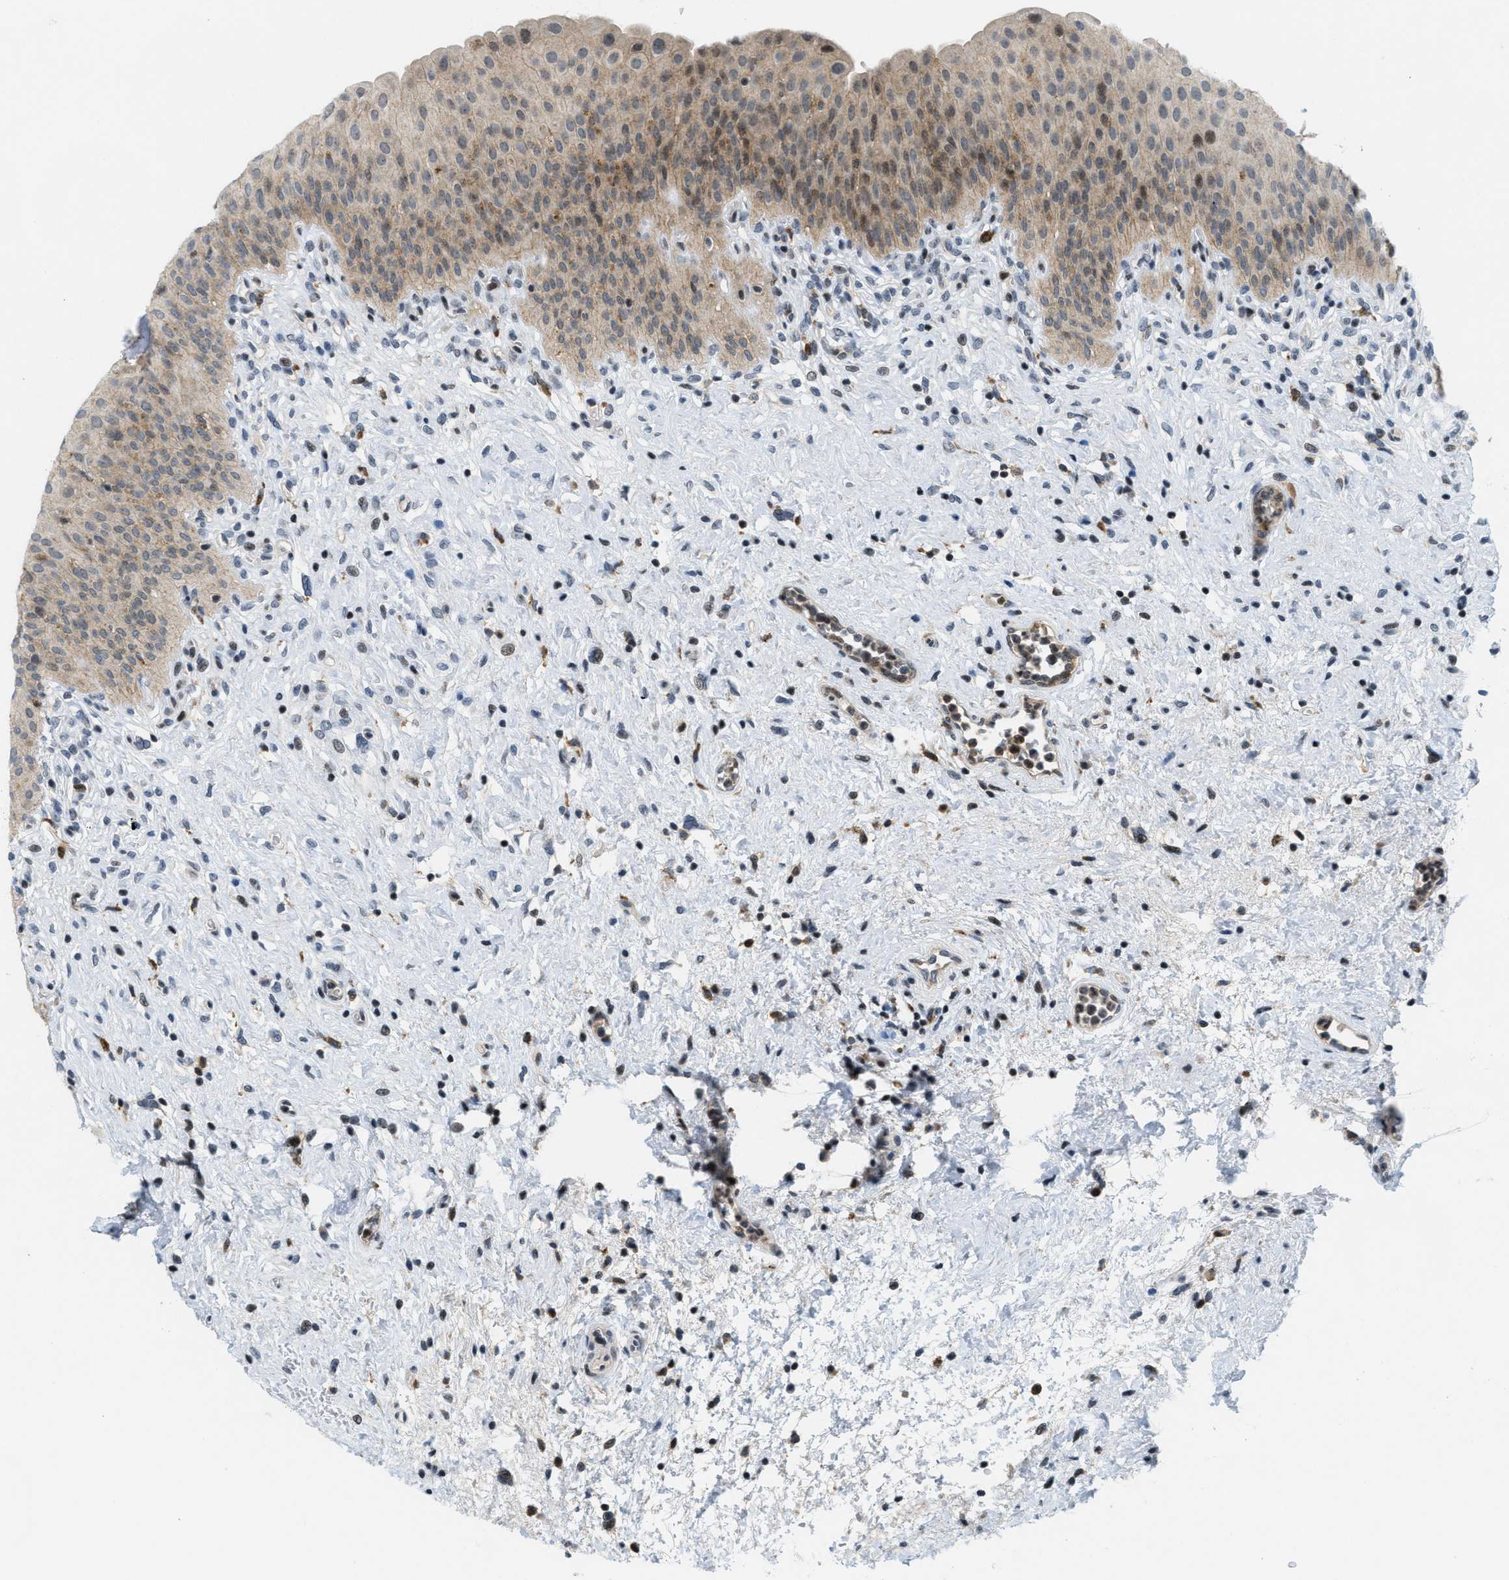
{"staining": {"intensity": "moderate", "quantity": "<25%", "location": "cytoplasmic/membranous,nuclear"}, "tissue": "urinary bladder", "cell_type": "Urothelial cells", "image_type": "normal", "snomed": [{"axis": "morphology", "description": "Normal tissue, NOS"}, {"axis": "topography", "description": "Urinary bladder"}], "caption": "Immunohistochemical staining of unremarkable urinary bladder reveals low levels of moderate cytoplasmic/membranous,nuclear expression in about <25% of urothelial cells.", "gene": "ING1", "patient": {"sex": "male", "age": 46}}